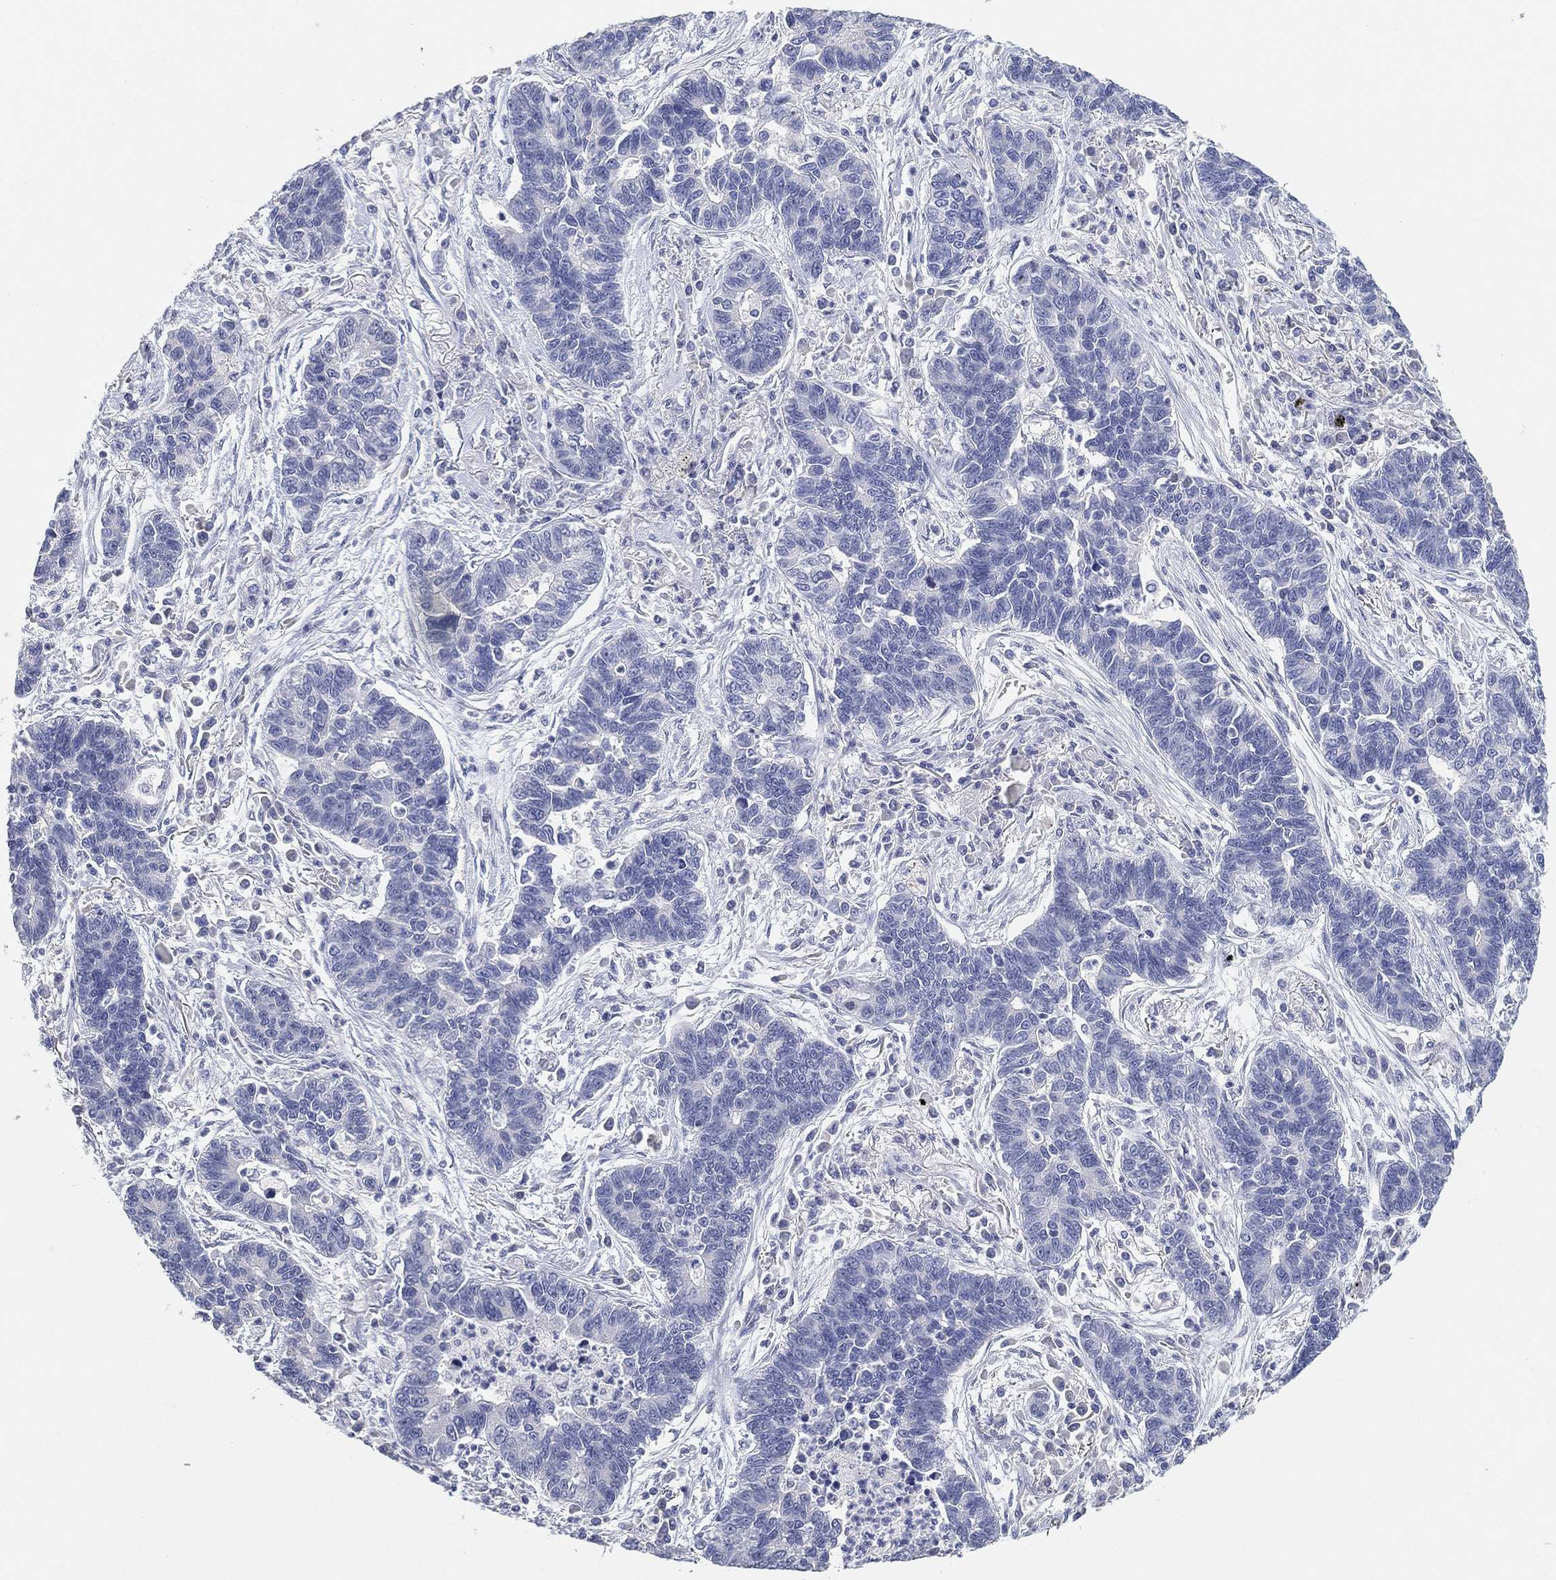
{"staining": {"intensity": "negative", "quantity": "none", "location": "none"}, "tissue": "lung cancer", "cell_type": "Tumor cells", "image_type": "cancer", "snomed": [{"axis": "morphology", "description": "Adenocarcinoma, NOS"}, {"axis": "topography", "description": "Lung"}], "caption": "Immunohistochemistry image of neoplastic tissue: lung adenocarcinoma stained with DAB (3,3'-diaminobenzidine) exhibits no significant protein expression in tumor cells.", "gene": "FAM187B", "patient": {"sex": "female", "age": 57}}